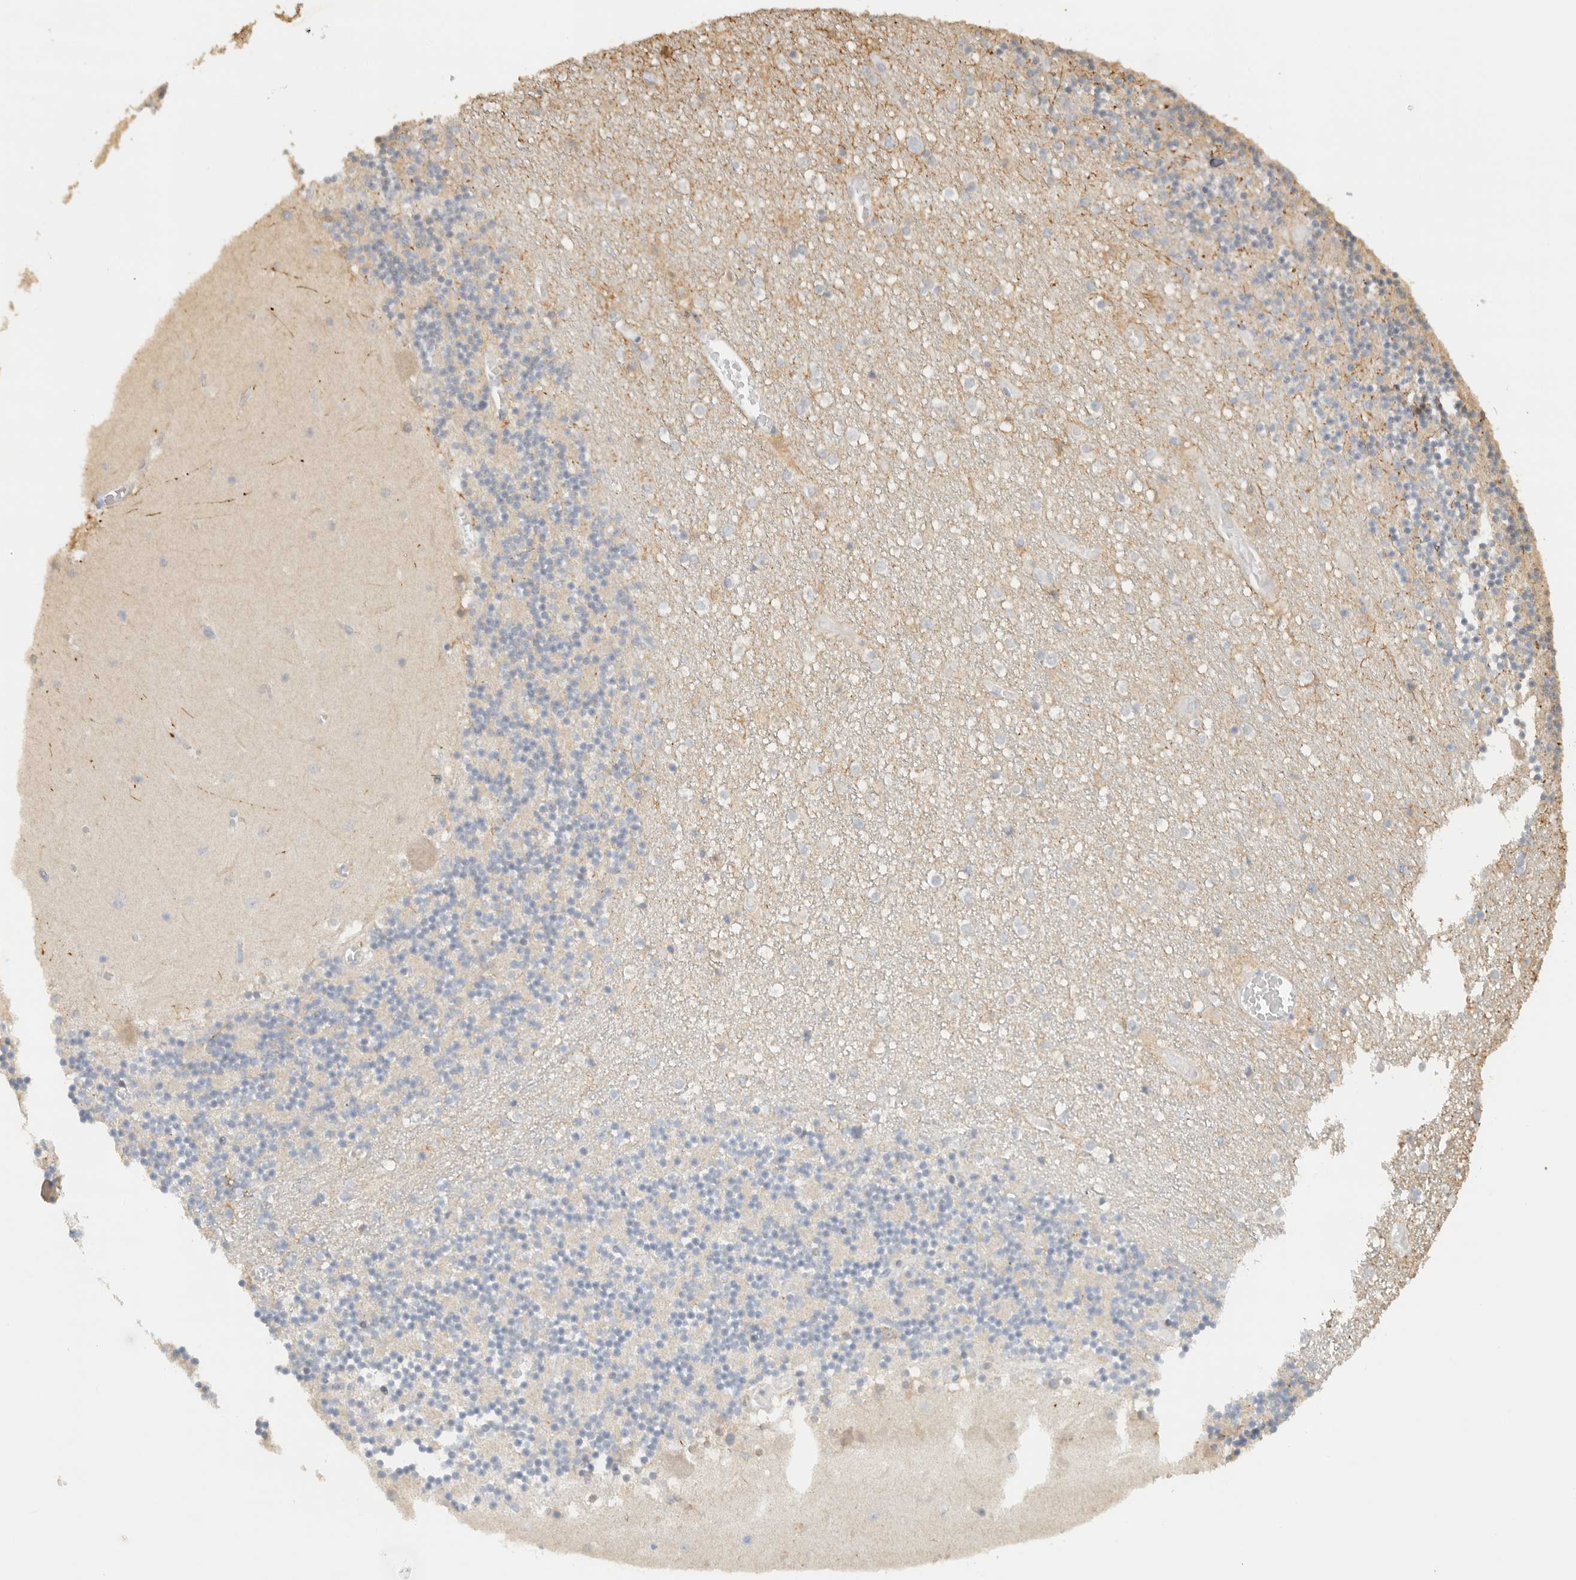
{"staining": {"intensity": "weak", "quantity": "25%-75%", "location": "cytoplasmic/membranous"}, "tissue": "cerebellum", "cell_type": "Cells in granular layer", "image_type": "normal", "snomed": [{"axis": "morphology", "description": "Normal tissue, NOS"}, {"axis": "topography", "description": "Cerebellum"}], "caption": "A micrograph showing weak cytoplasmic/membranous staining in approximately 25%-75% of cells in granular layer in unremarkable cerebellum, as visualized by brown immunohistochemical staining.", "gene": "PUM1", "patient": {"sex": "female", "age": 28}}